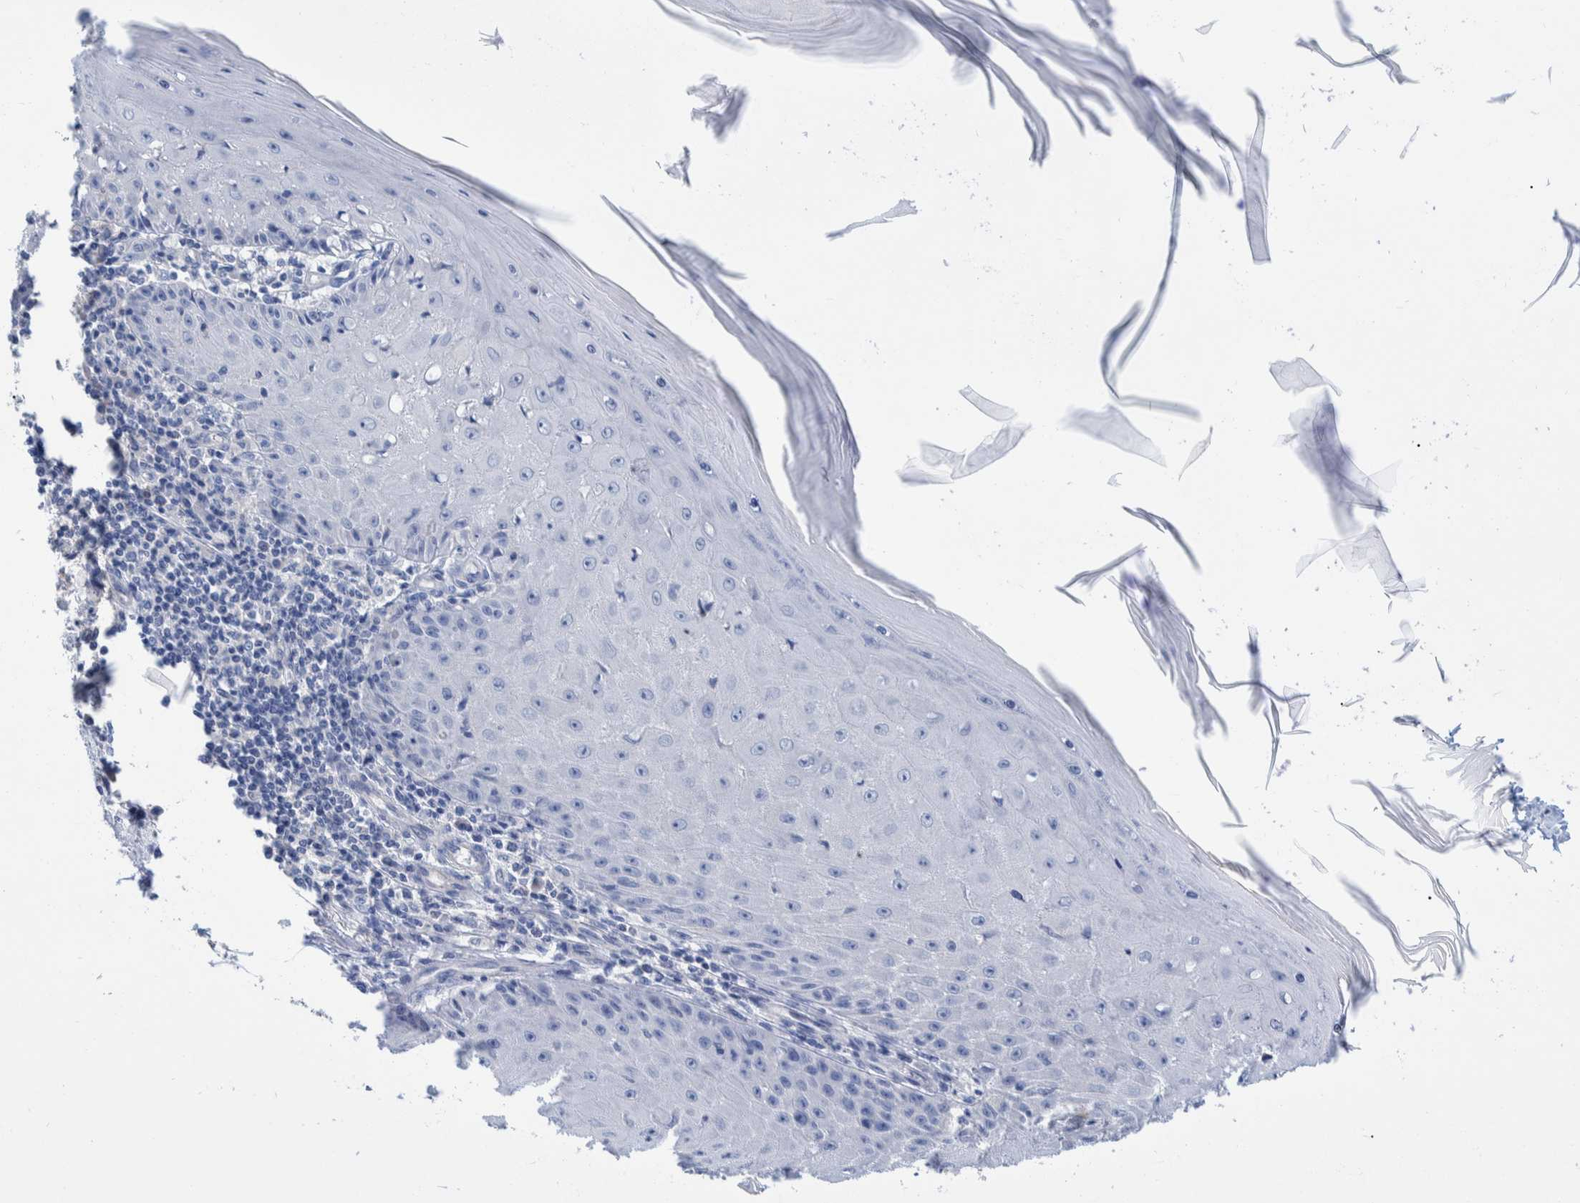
{"staining": {"intensity": "negative", "quantity": "none", "location": "none"}, "tissue": "skin cancer", "cell_type": "Tumor cells", "image_type": "cancer", "snomed": [{"axis": "morphology", "description": "Squamous cell carcinoma, NOS"}, {"axis": "topography", "description": "Skin"}], "caption": "Human skin squamous cell carcinoma stained for a protein using IHC demonstrates no staining in tumor cells.", "gene": "MKS1", "patient": {"sex": "female", "age": 73}}